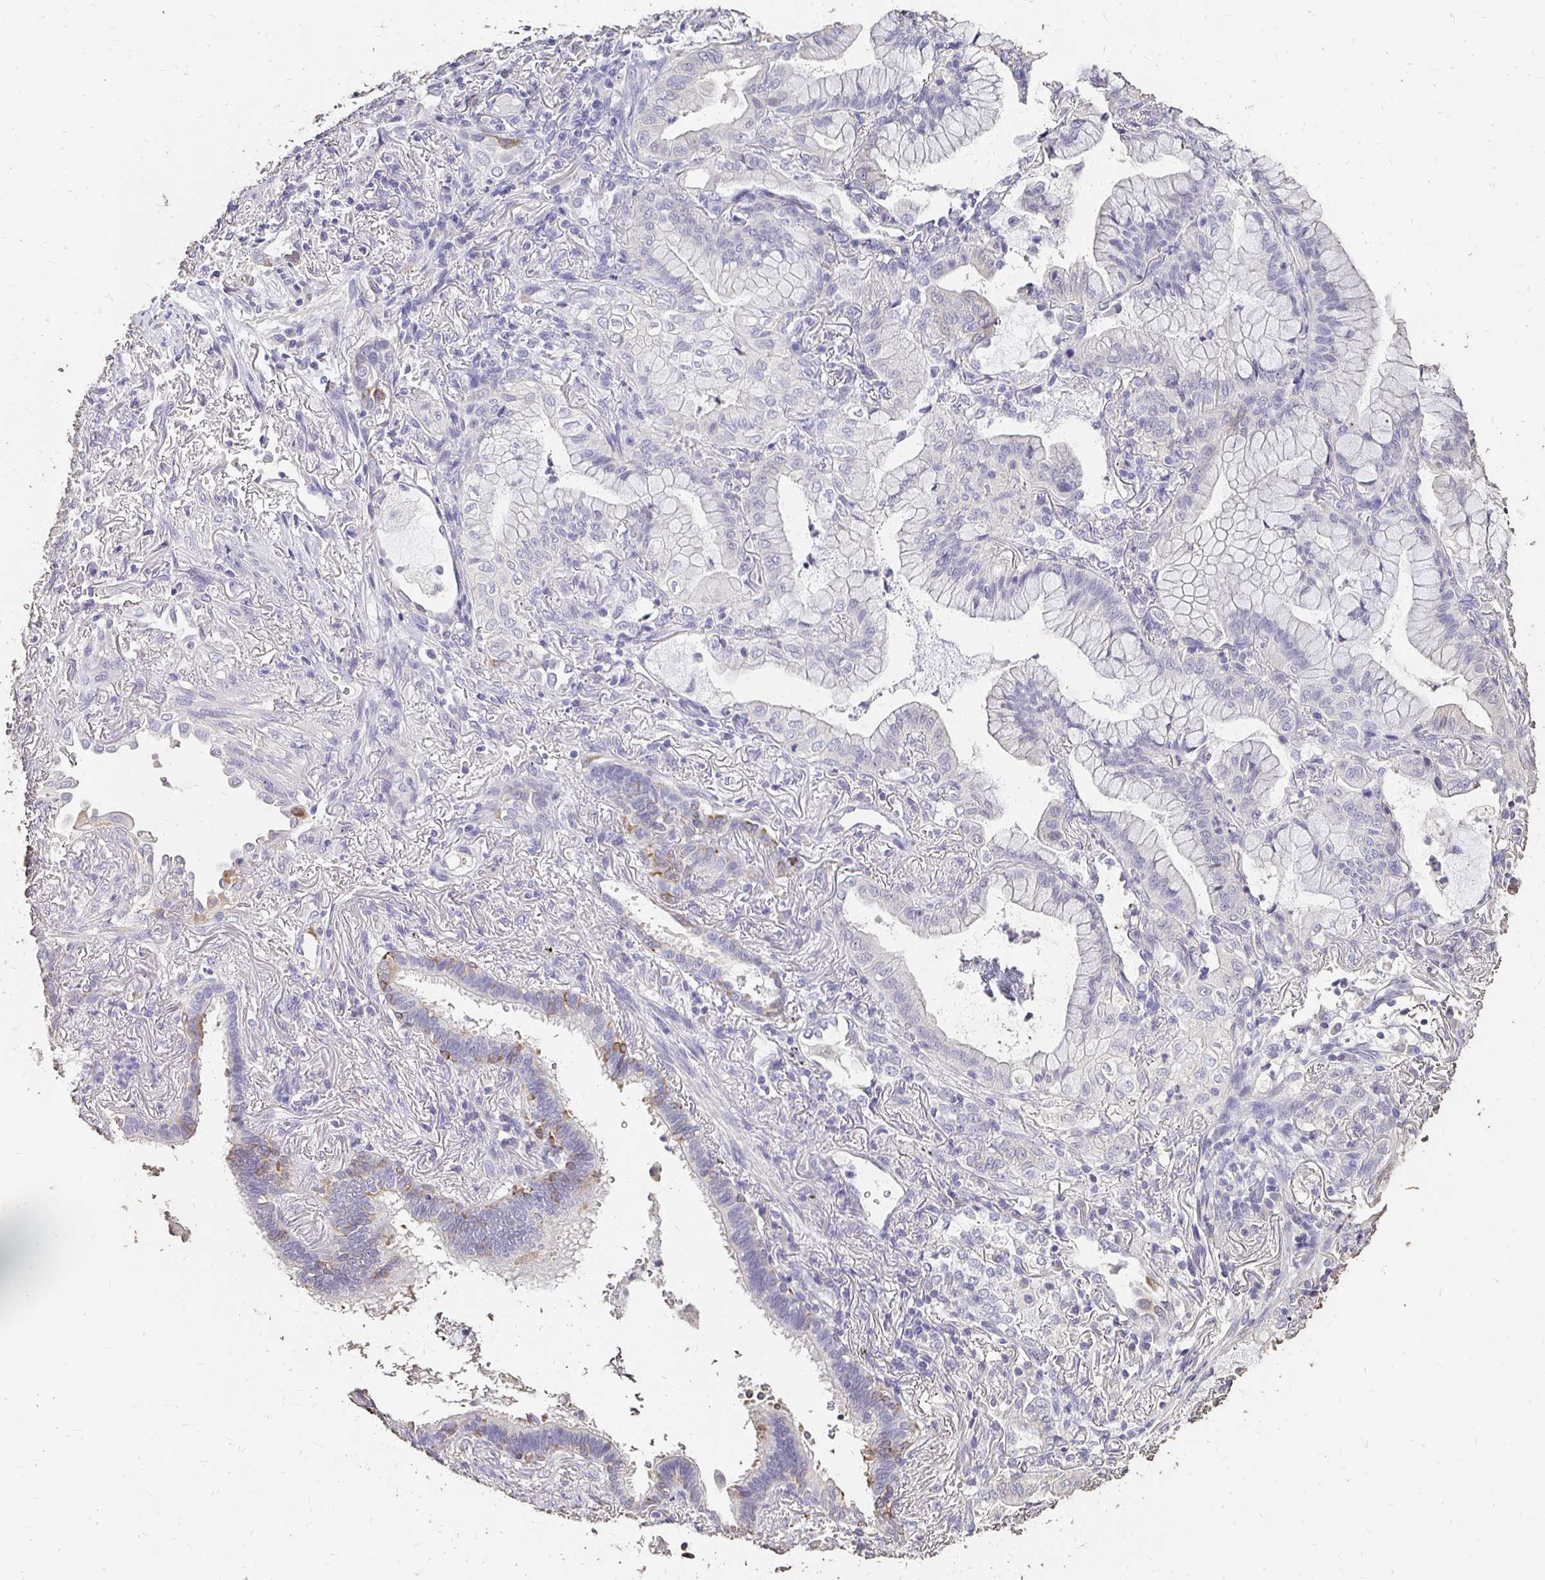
{"staining": {"intensity": "negative", "quantity": "none", "location": "none"}, "tissue": "lung cancer", "cell_type": "Tumor cells", "image_type": "cancer", "snomed": [{"axis": "morphology", "description": "Adenocarcinoma, NOS"}, {"axis": "topography", "description": "Lung"}], "caption": "This is an IHC photomicrograph of human lung adenocarcinoma. There is no staining in tumor cells.", "gene": "UGT1A6", "patient": {"sex": "male", "age": 77}}